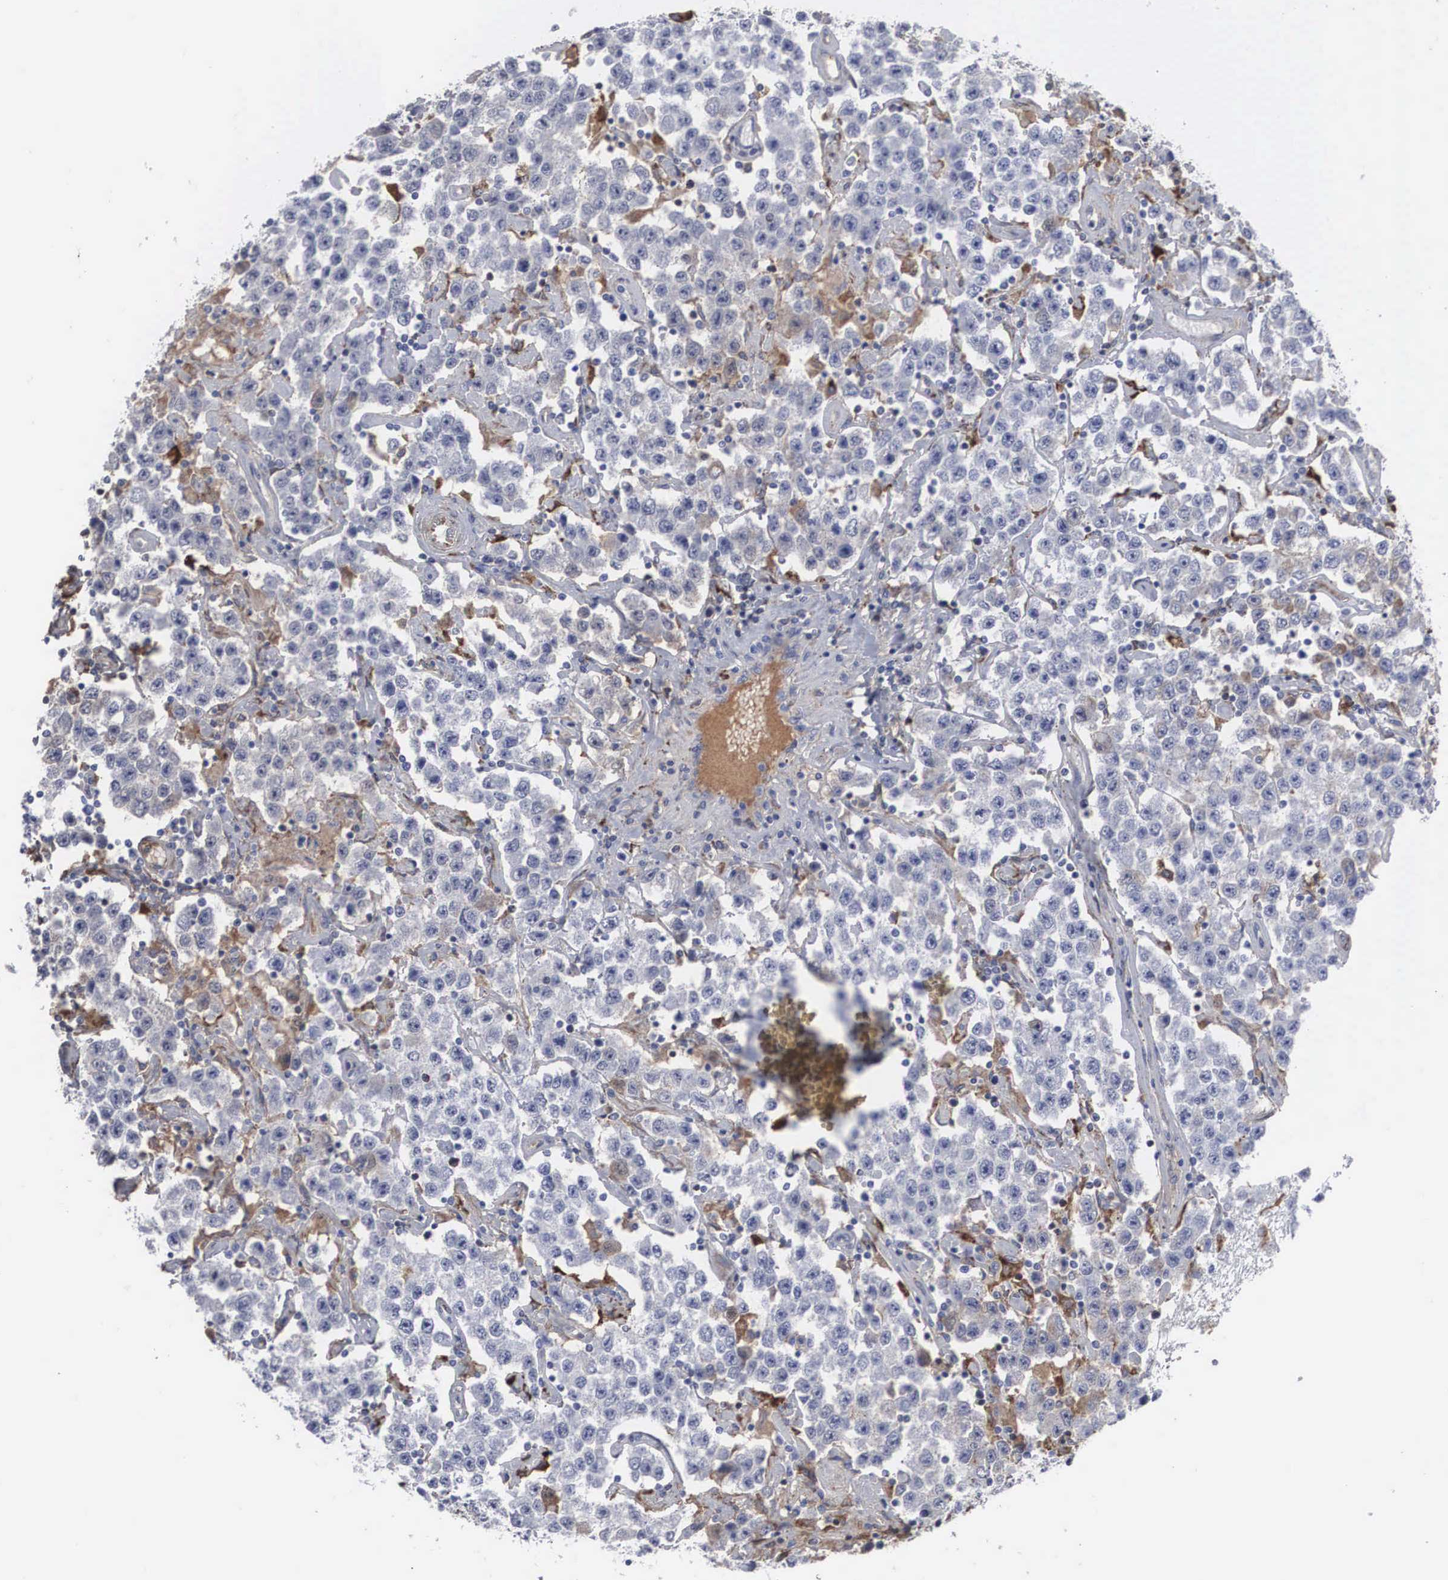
{"staining": {"intensity": "weak", "quantity": "<25%", "location": "cytoplasmic/membranous"}, "tissue": "testis cancer", "cell_type": "Tumor cells", "image_type": "cancer", "snomed": [{"axis": "morphology", "description": "Seminoma, NOS"}, {"axis": "topography", "description": "Testis"}], "caption": "Seminoma (testis) was stained to show a protein in brown. There is no significant expression in tumor cells.", "gene": "LGALS3BP", "patient": {"sex": "male", "age": 52}}